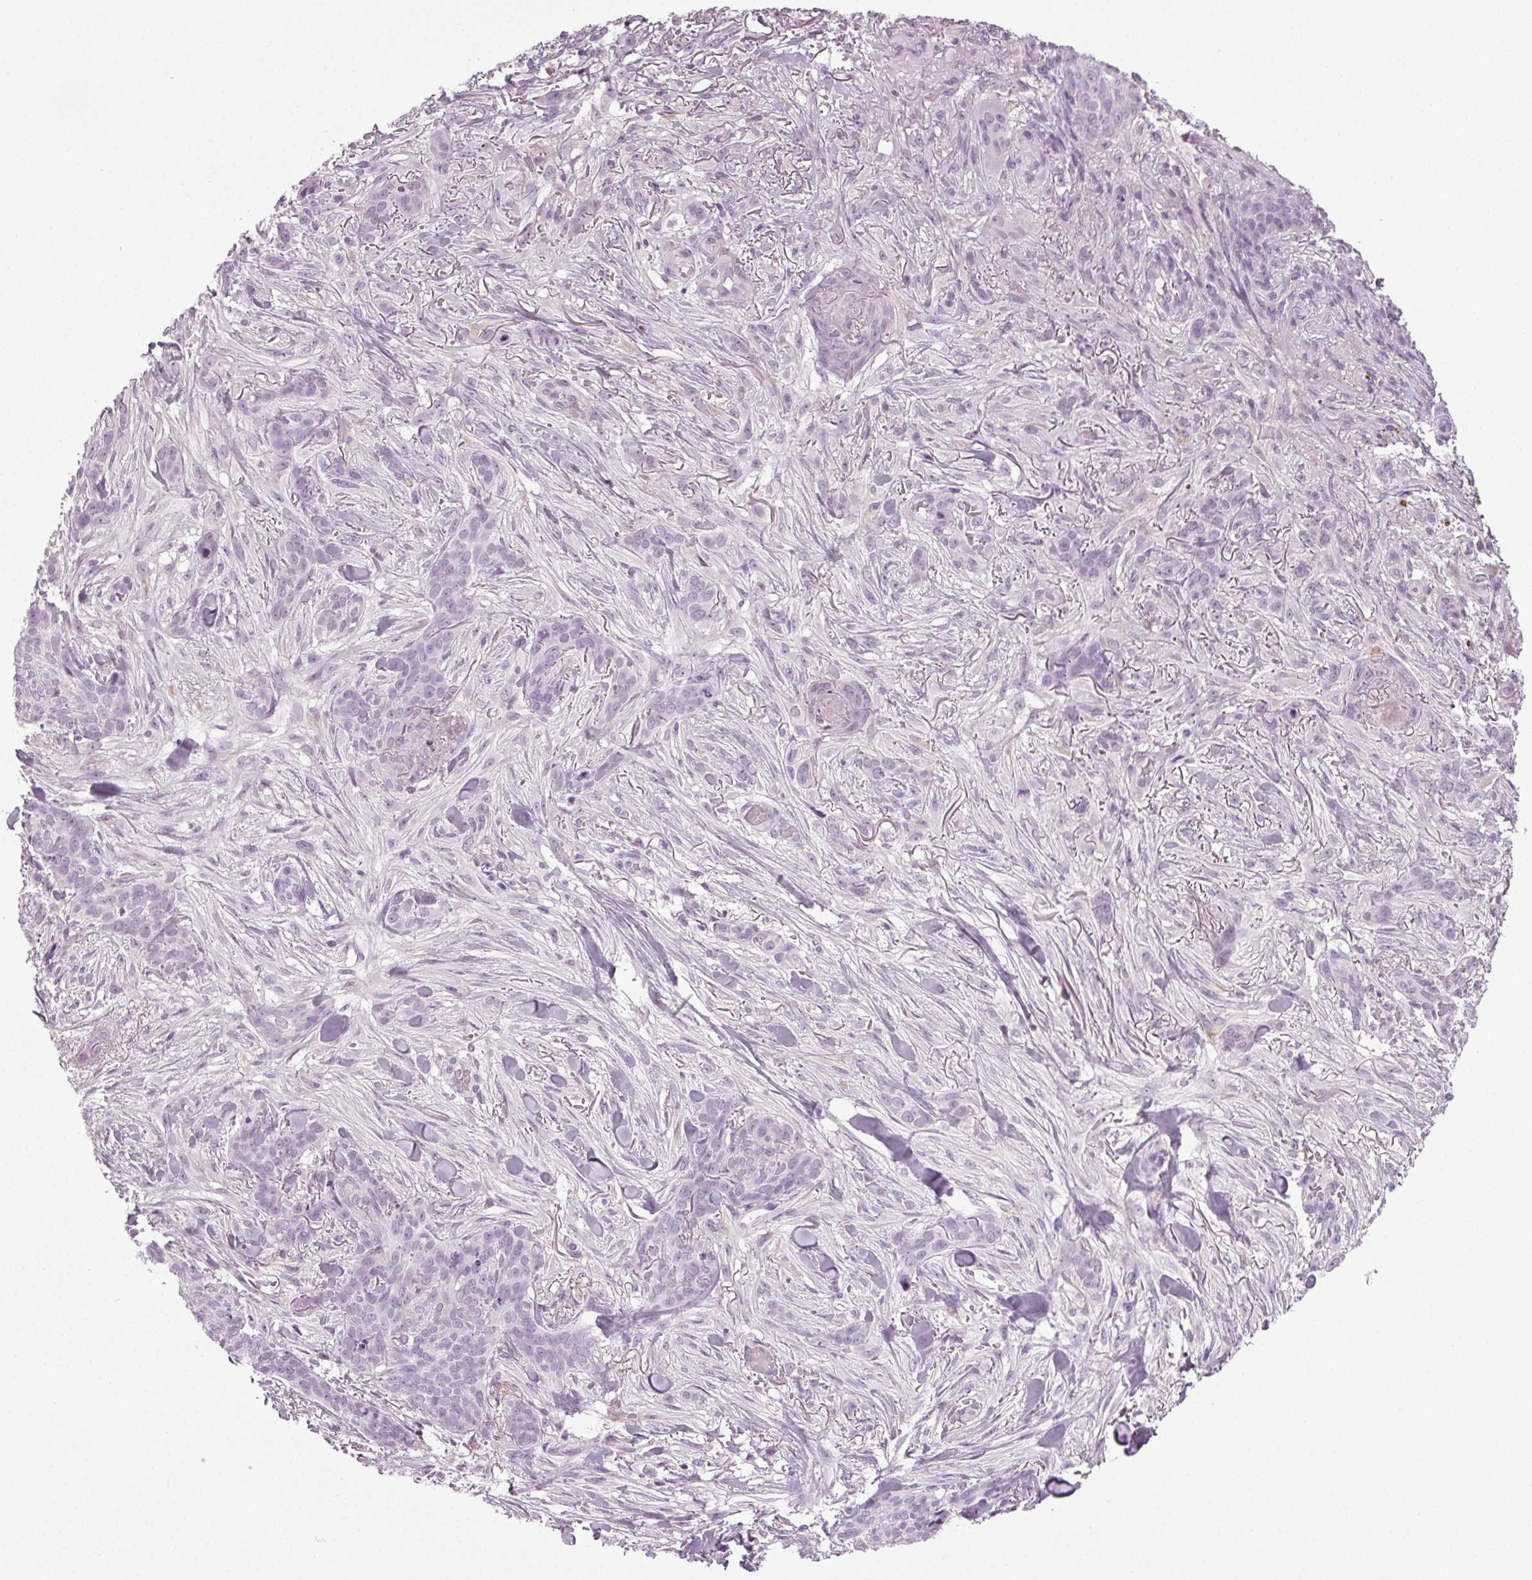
{"staining": {"intensity": "negative", "quantity": "none", "location": "none"}, "tissue": "skin cancer", "cell_type": "Tumor cells", "image_type": "cancer", "snomed": [{"axis": "morphology", "description": "Basal cell carcinoma"}, {"axis": "topography", "description": "Skin"}], "caption": "High power microscopy image of an immunohistochemistry (IHC) photomicrograph of basal cell carcinoma (skin), revealing no significant staining in tumor cells.", "gene": "IGF2BP1", "patient": {"sex": "female", "age": 61}}